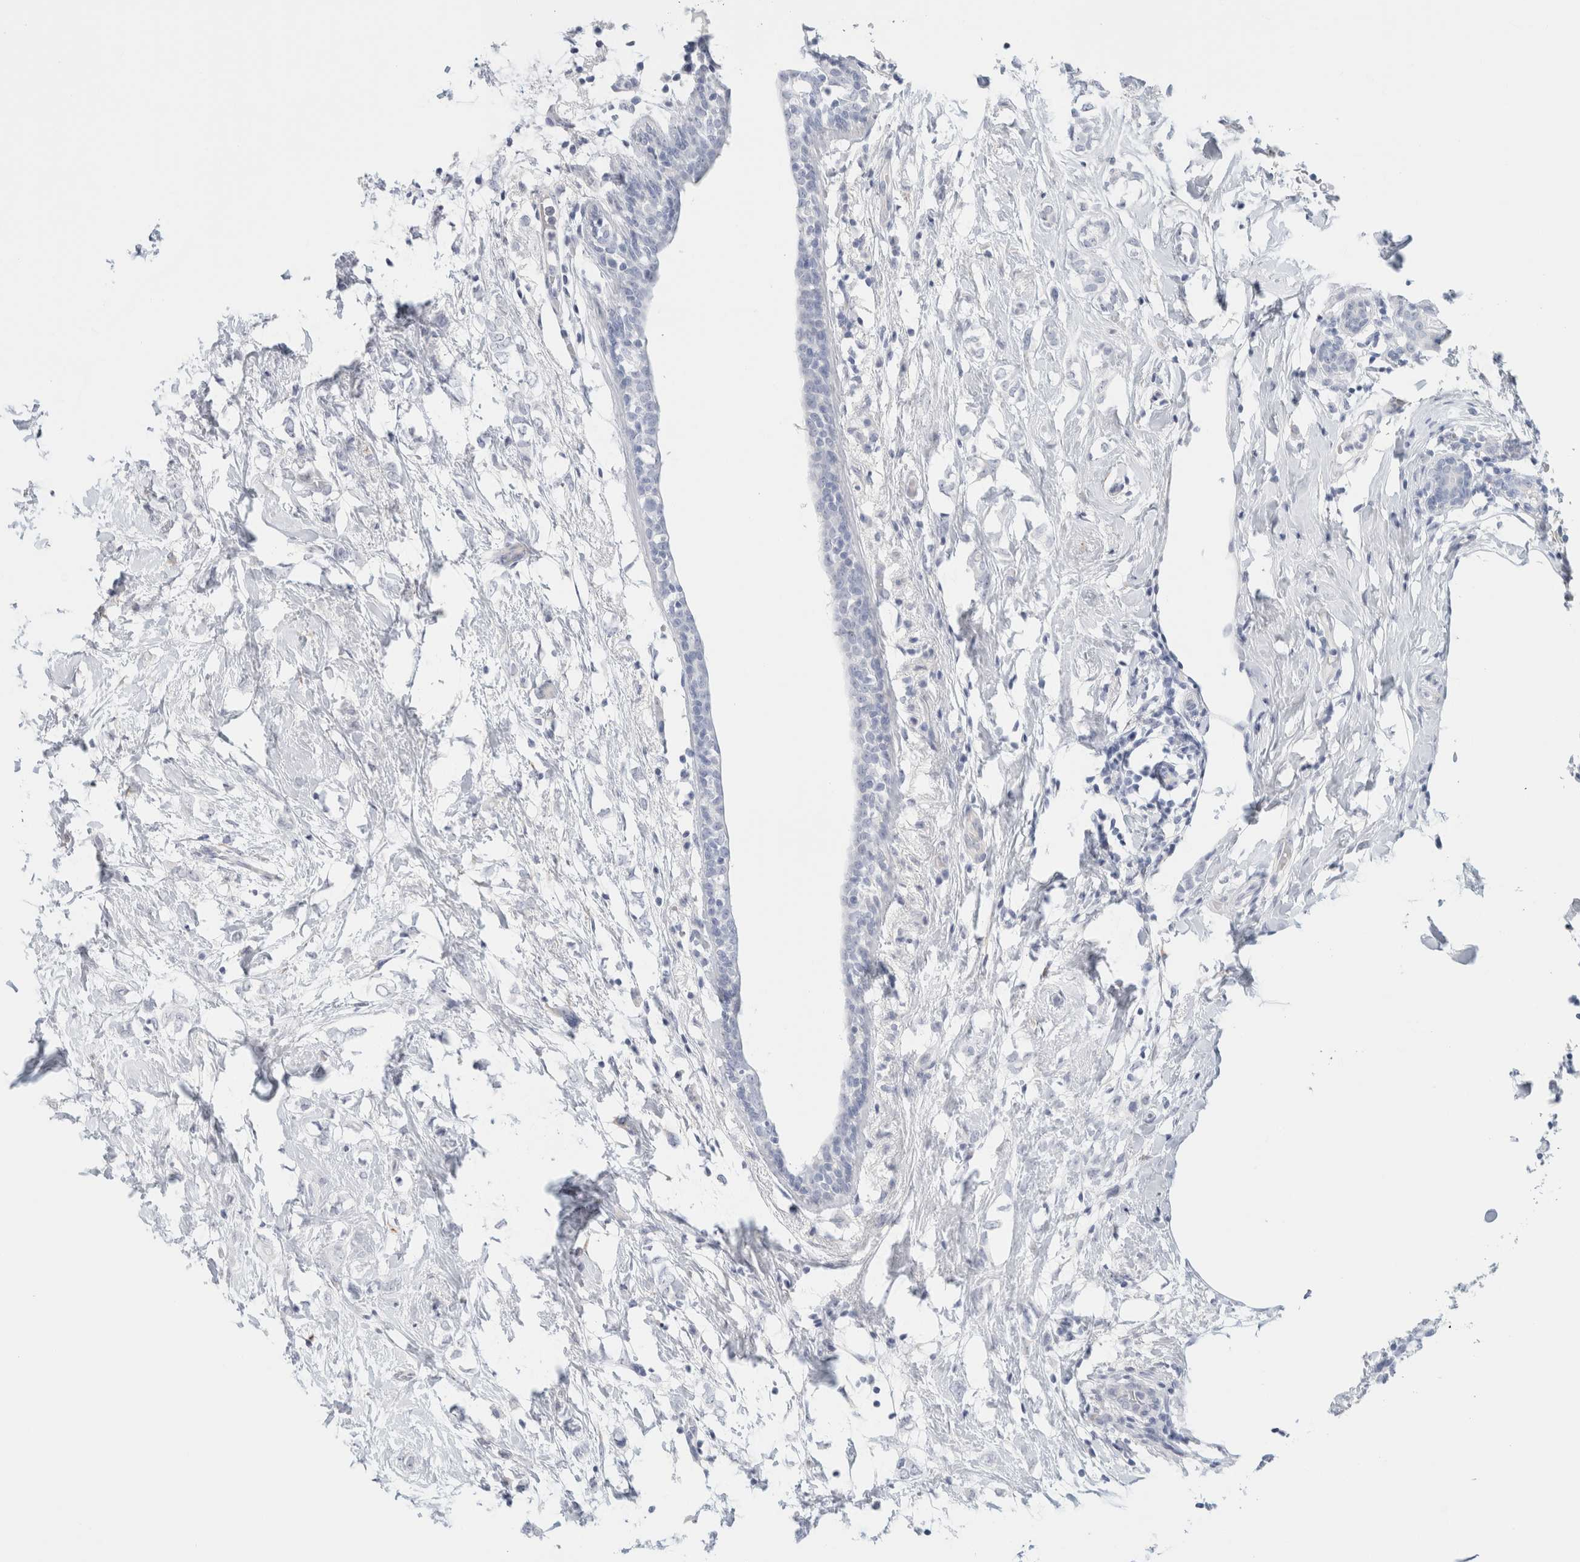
{"staining": {"intensity": "negative", "quantity": "none", "location": "none"}, "tissue": "breast cancer", "cell_type": "Tumor cells", "image_type": "cancer", "snomed": [{"axis": "morphology", "description": "Normal tissue, NOS"}, {"axis": "morphology", "description": "Lobular carcinoma"}, {"axis": "topography", "description": "Breast"}], "caption": "This is a histopathology image of IHC staining of lobular carcinoma (breast), which shows no expression in tumor cells.", "gene": "RTN4", "patient": {"sex": "female", "age": 47}}